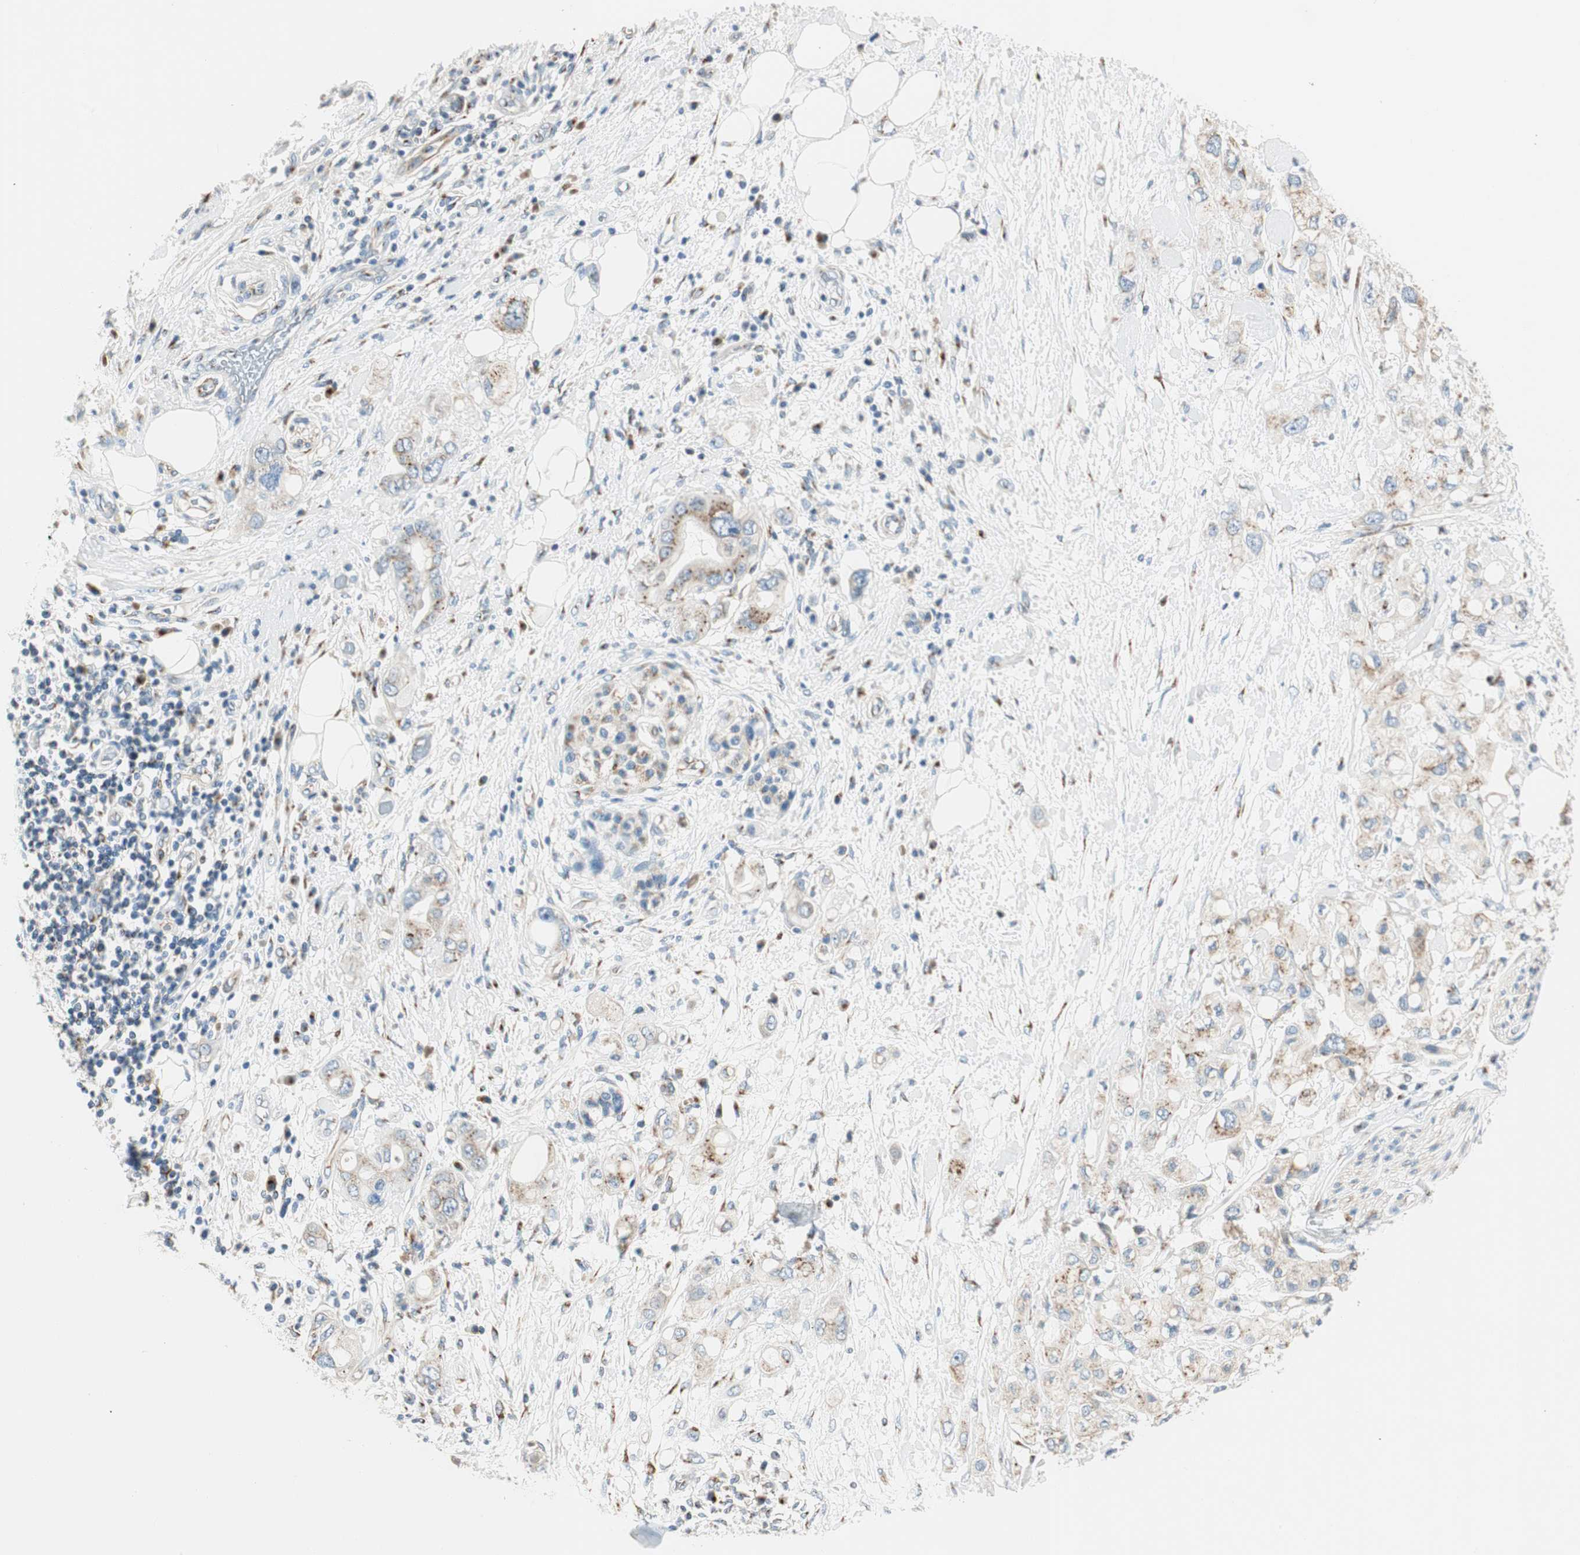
{"staining": {"intensity": "moderate", "quantity": "25%-75%", "location": "cytoplasmic/membranous"}, "tissue": "pancreatic cancer", "cell_type": "Tumor cells", "image_type": "cancer", "snomed": [{"axis": "morphology", "description": "Adenocarcinoma, NOS"}, {"axis": "topography", "description": "Pancreas"}], "caption": "The histopathology image shows immunohistochemical staining of pancreatic cancer. There is moderate cytoplasmic/membranous expression is seen in about 25%-75% of tumor cells.", "gene": "TMF1", "patient": {"sex": "female", "age": 56}}